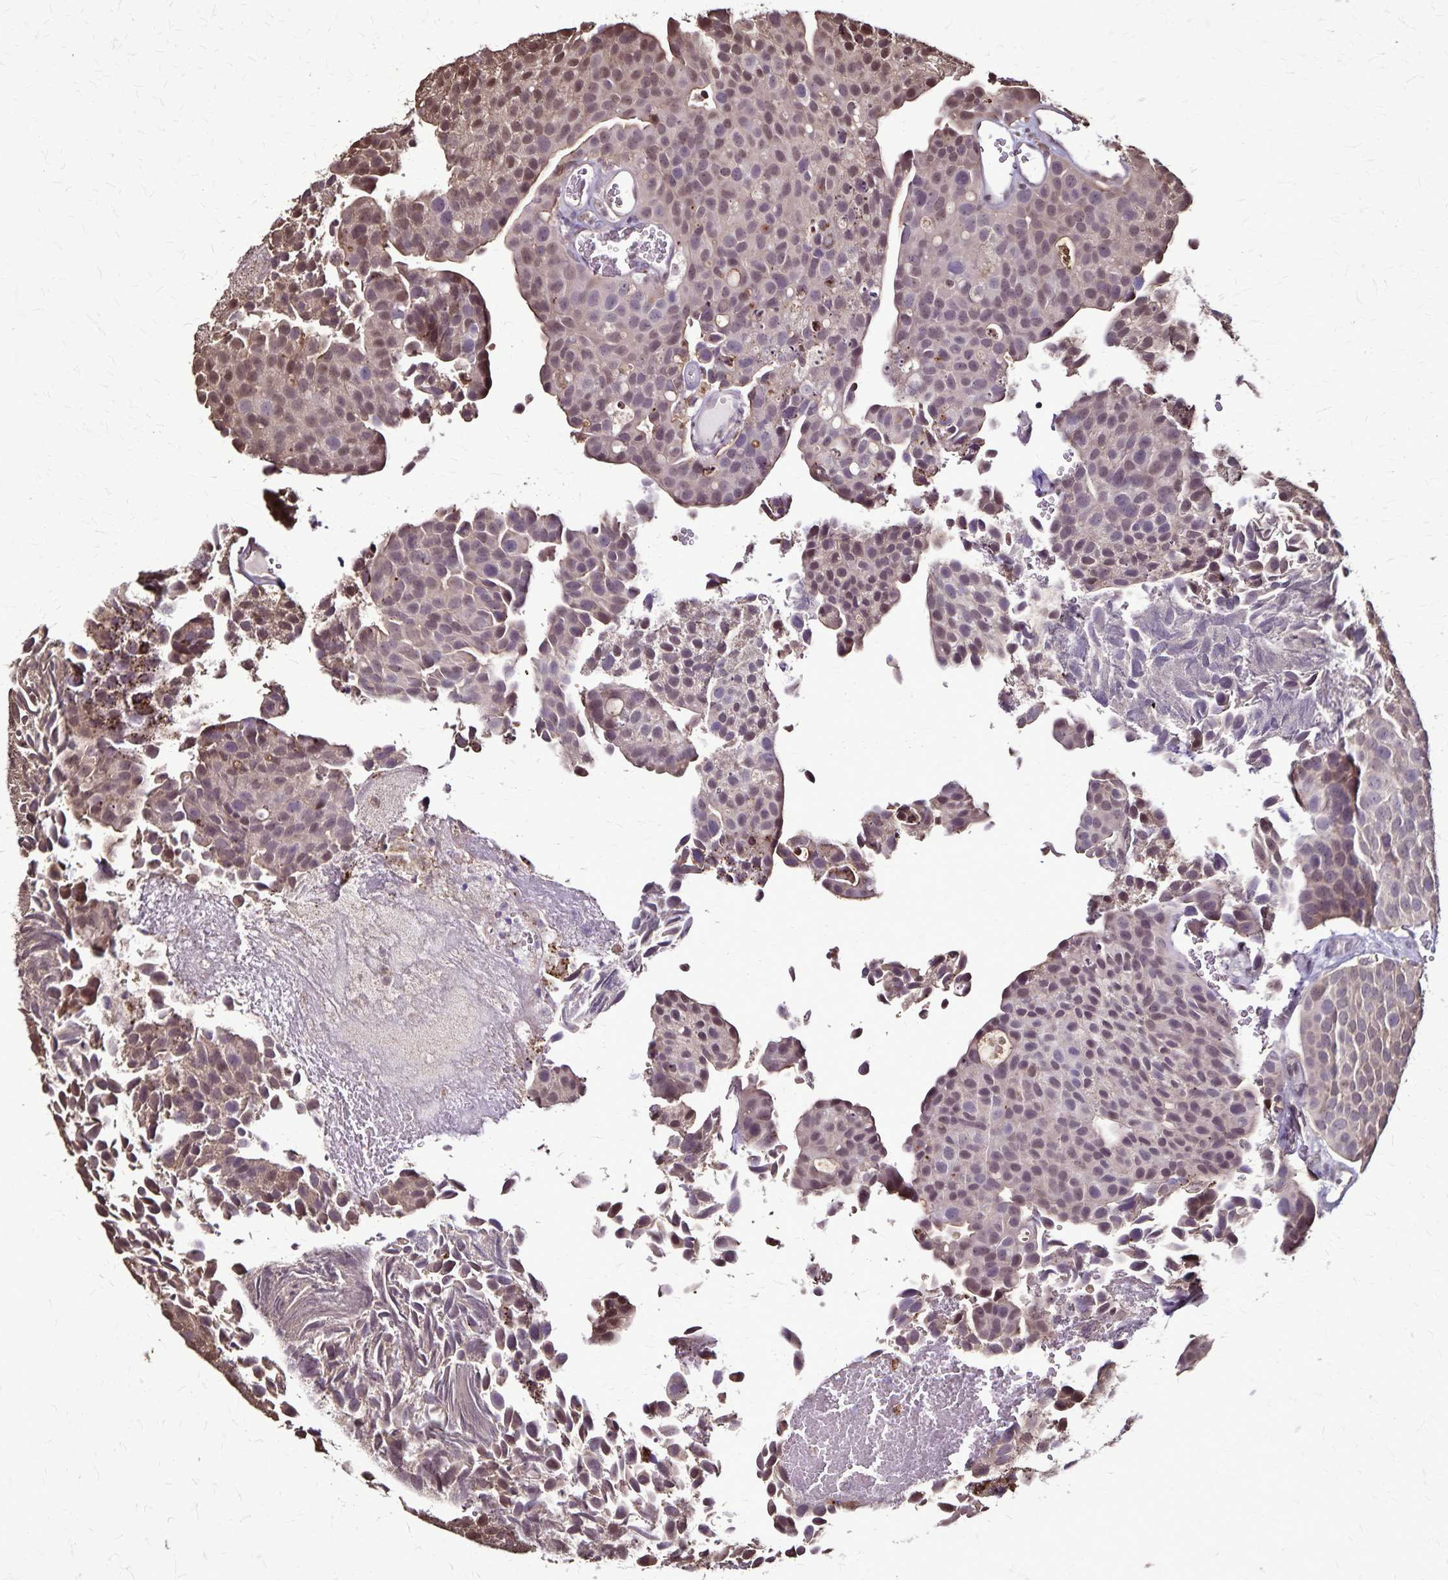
{"staining": {"intensity": "weak", "quantity": "<25%", "location": "cytoplasmic/membranous,nuclear"}, "tissue": "urothelial cancer", "cell_type": "Tumor cells", "image_type": "cancer", "snomed": [{"axis": "morphology", "description": "Urothelial carcinoma, Low grade"}, {"axis": "topography", "description": "Urinary bladder"}], "caption": "High magnification brightfield microscopy of urothelial cancer stained with DAB (3,3'-diaminobenzidine) (brown) and counterstained with hematoxylin (blue): tumor cells show no significant expression.", "gene": "CHMP1B", "patient": {"sex": "female", "age": 69}}